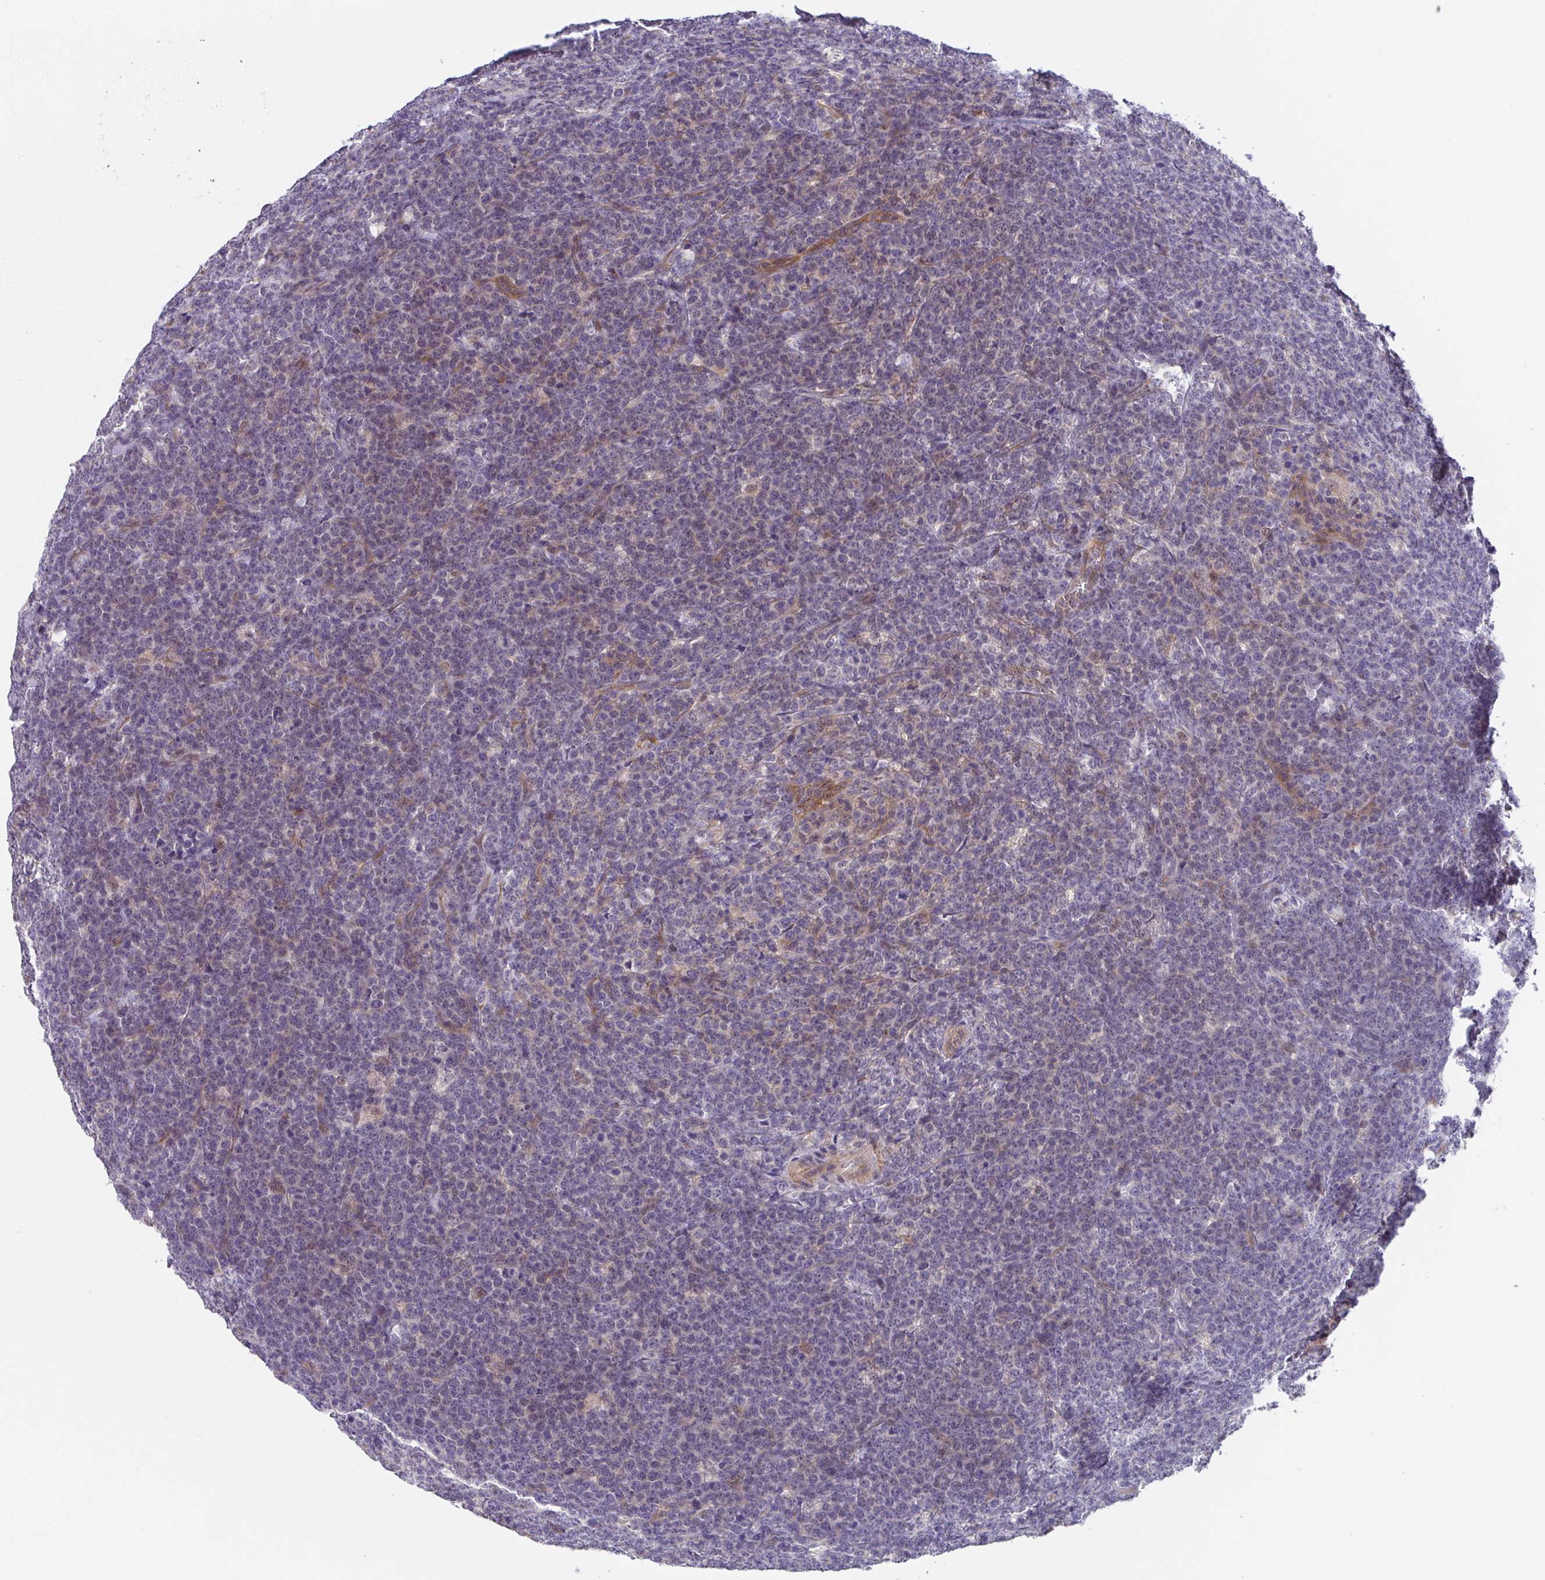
{"staining": {"intensity": "negative", "quantity": "none", "location": "none"}, "tissue": "lymphoma", "cell_type": "Tumor cells", "image_type": "cancer", "snomed": [{"axis": "morphology", "description": "Malignant lymphoma, non-Hodgkin's type, High grade"}, {"axis": "topography", "description": "Small intestine"}, {"axis": "topography", "description": "Colon"}], "caption": "Tumor cells are negative for protein expression in human lymphoma. (DAB (3,3'-diaminobenzidine) IHC with hematoxylin counter stain).", "gene": "ZNF696", "patient": {"sex": "male", "age": 8}}